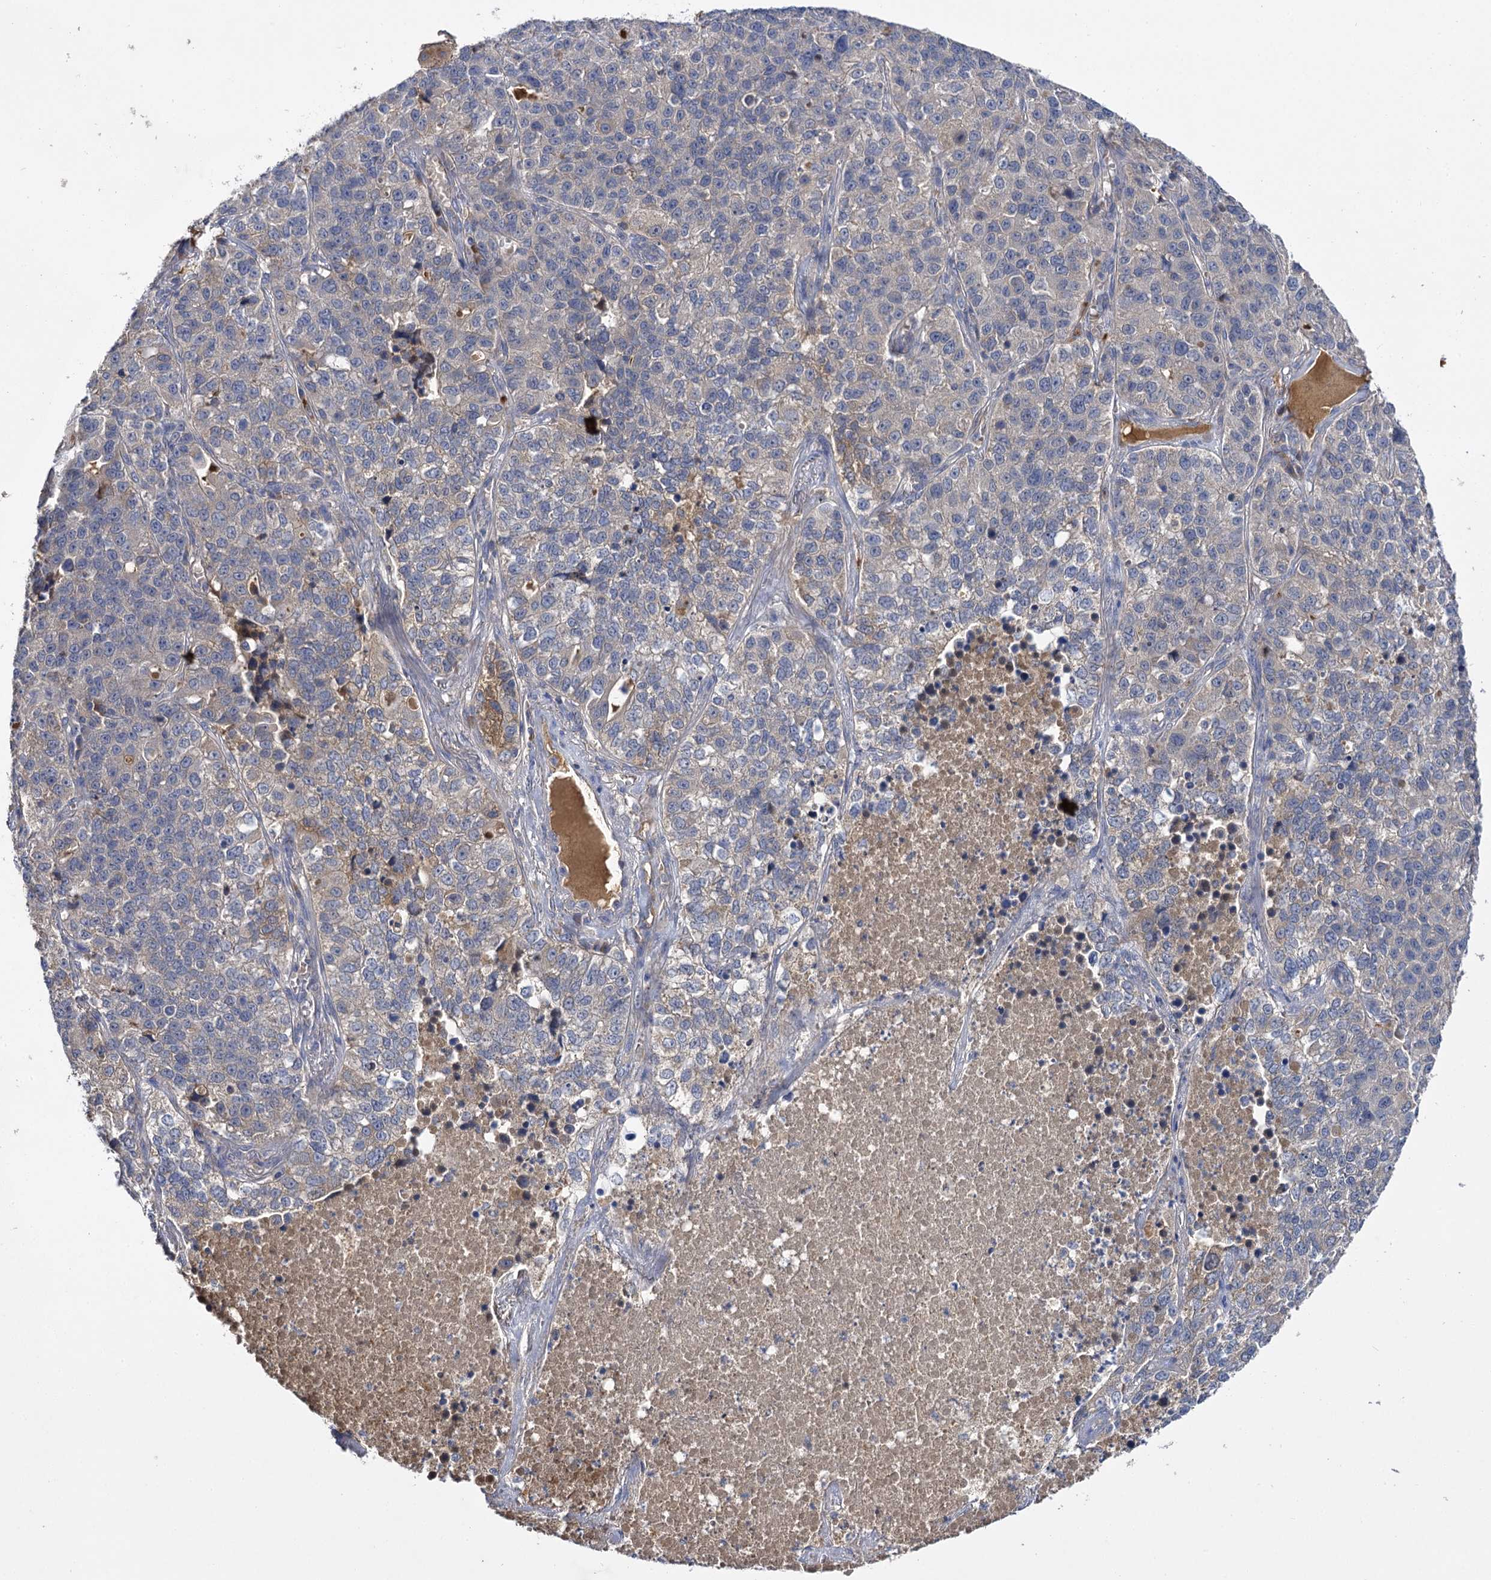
{"staining": {"intensity": "weak", "quantity": "<25%", "location": "cytoplasmic/membranous"}, "tissue": "lung cancer", "cell_type": "Tumor cells", "image_type": "cancer", "snomed": [{"axis": "morphology", "description": "Adenocarcinoma, NOS"}, {"axis": "topography", "description": "Lung"}], "caption": "DAB immunohistochemical staining of lung cancer (adenocarcinoma) reveals no significant positivity in tumor cells.", "gene": "USP50", "patient": {"sex": "male", "age": 49}}